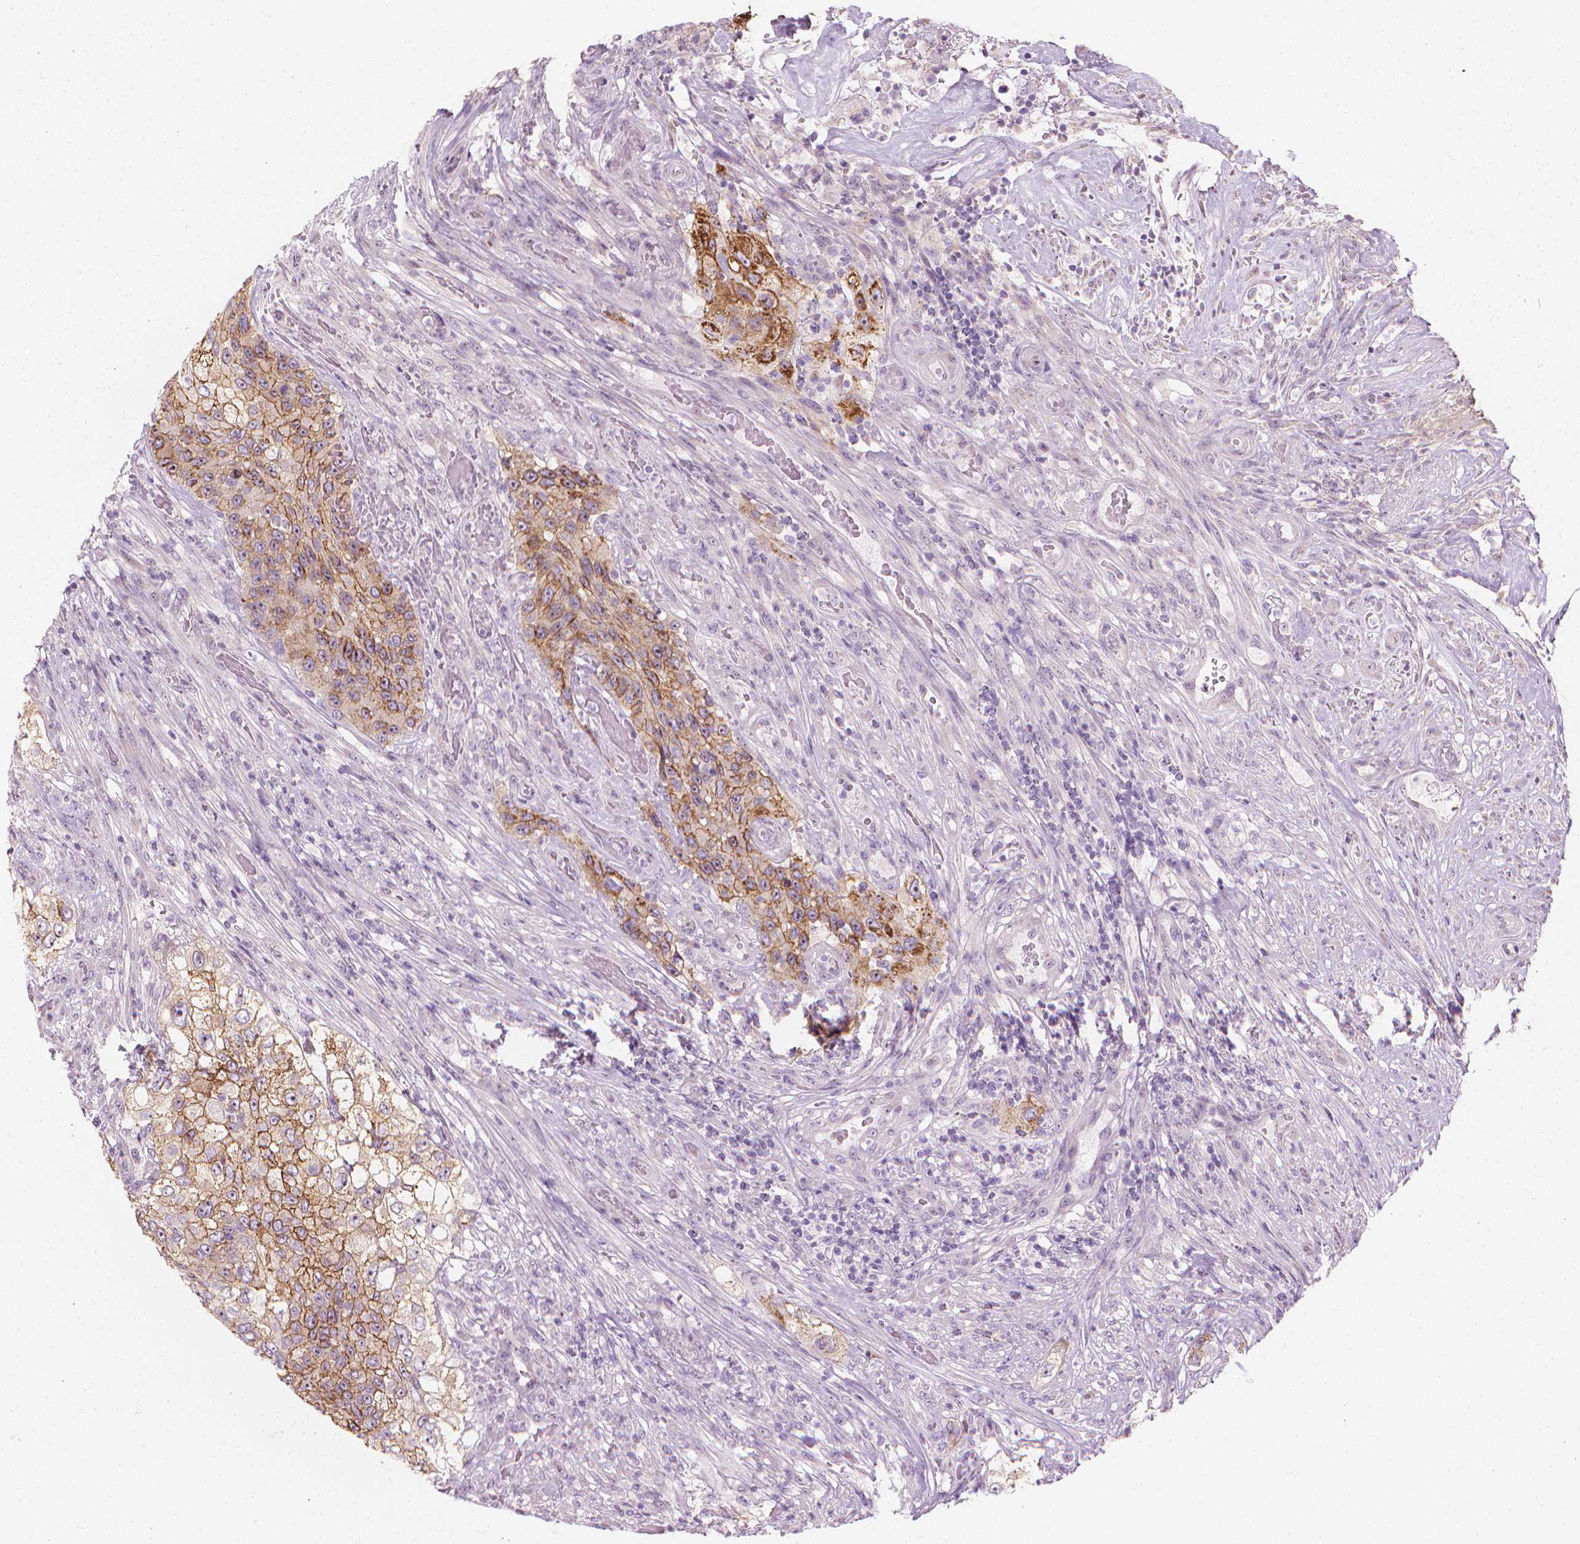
{"staining": {"intensity": "moderate", "quantity": ">75%", "location": "cytoplasmic/membranous"}, "tissue": "urothelial cancer", "cell_type": "Tumor cells", "image_type": "cancer", "snomed": [{"axis": "morphology", "description": "Urothelial carcinoma, High grade"}, {"axis": "topography", "description": "Urinary bladder"}], "caption": "Protein staining of urothelial cancer tissue shows moderate cytoplasmic/membranous positivity in about >75% of tumor cells.", "gene": "GPRC5A", "patient": {"sex": "female", "age": 60}}